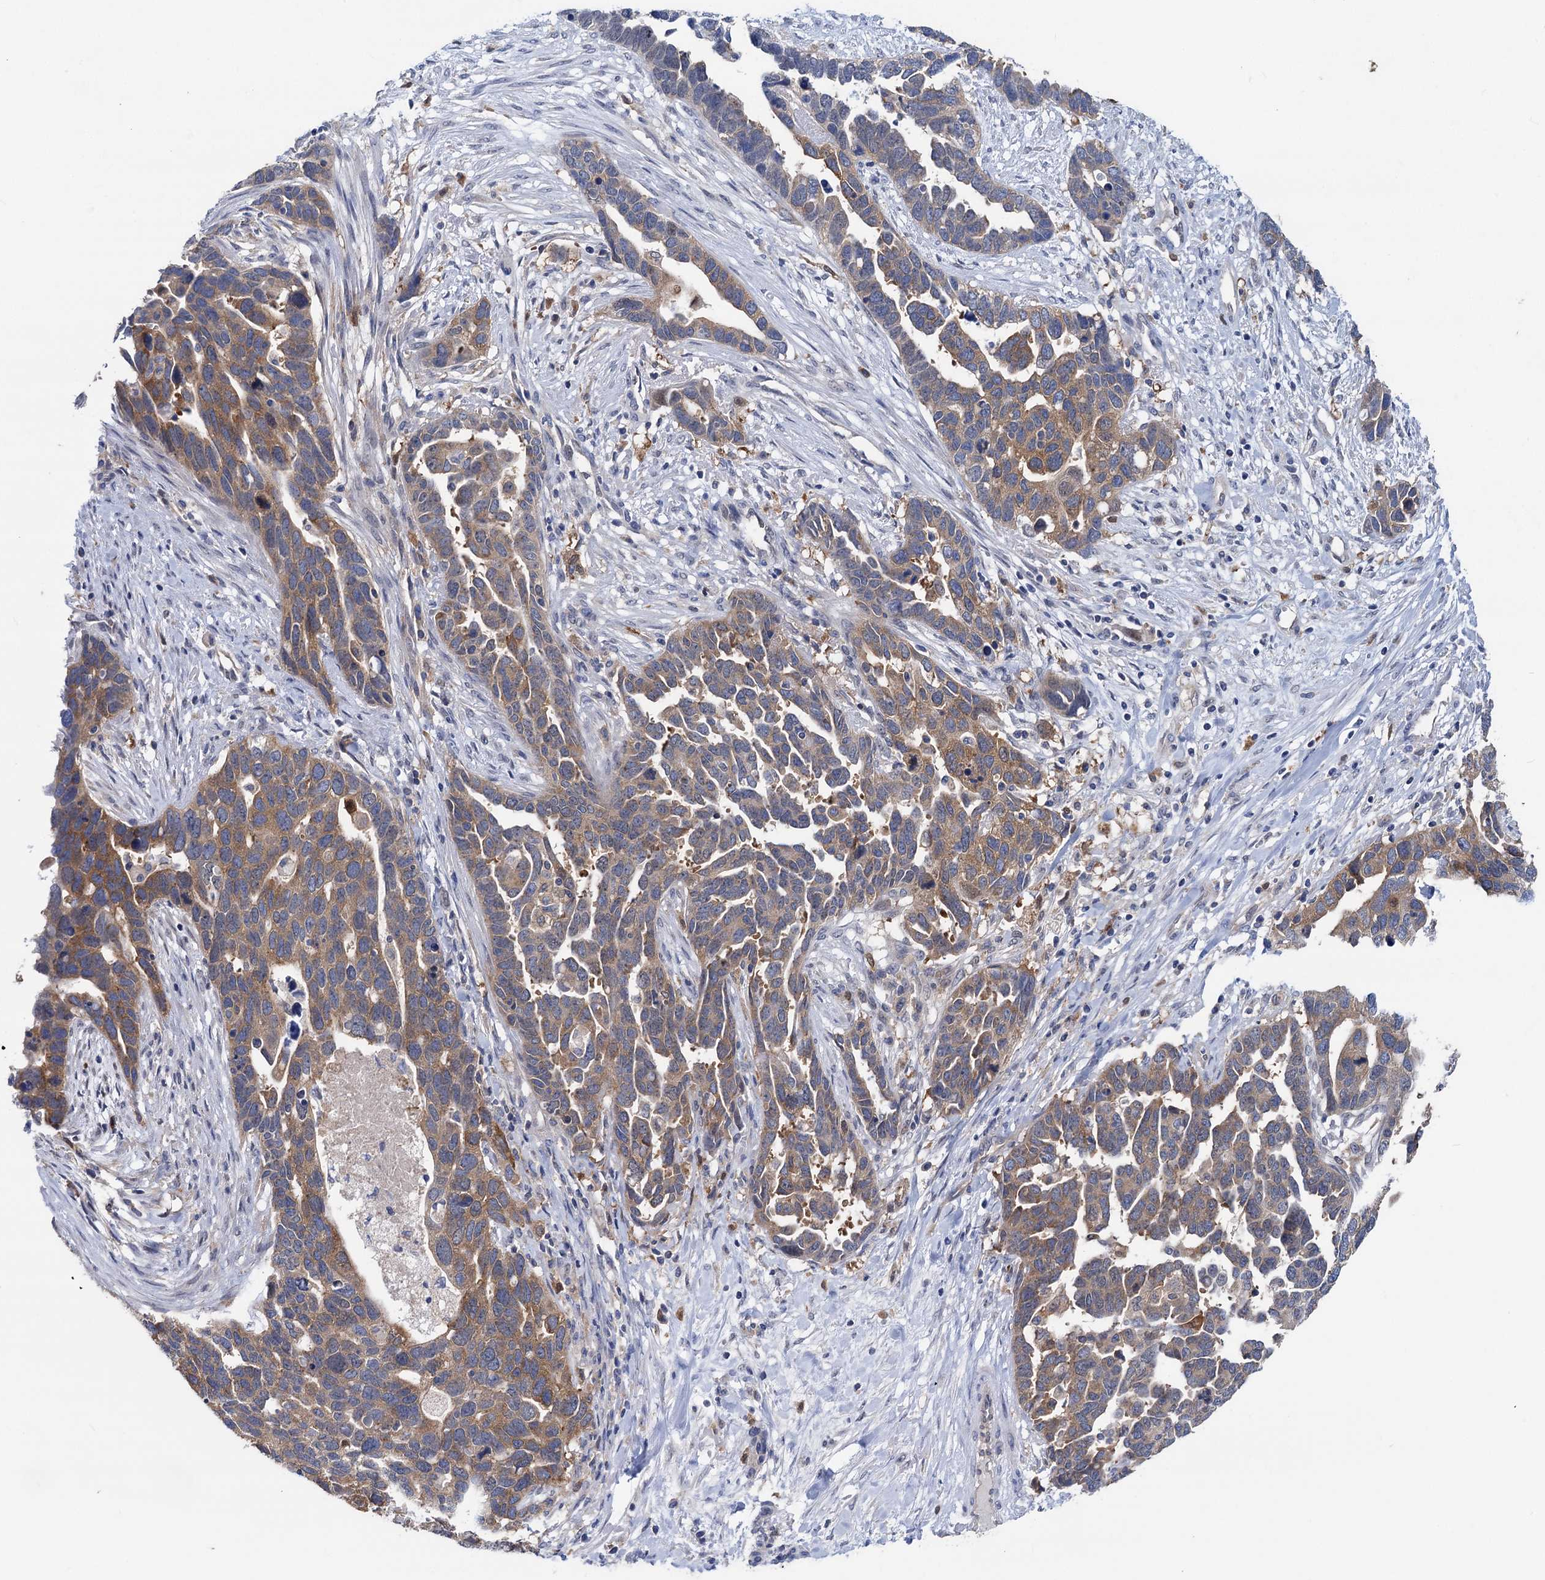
{"staining": {"intensity": "moderate", "quantity": ">75%", "location": "cytoplasmic/membranous"}, "tissue": "ovarian cancer", "cell_type": "Tumor cells", "image_type": "cancer", "snomed": [{"axis": "morphology", "description": "Cystadenocarcinoma, serous, NOS"}, {"axis": "topography", "description": "Ovary"}], "caption": "The immunohistochemical stain shows moderate cytoplasmic/membranous expression in tumor cells of ovarian serous cystadenocarcinoma tissue.", "gene": "ZNRD2", "patient": {"sex": "female", "age": 54}}